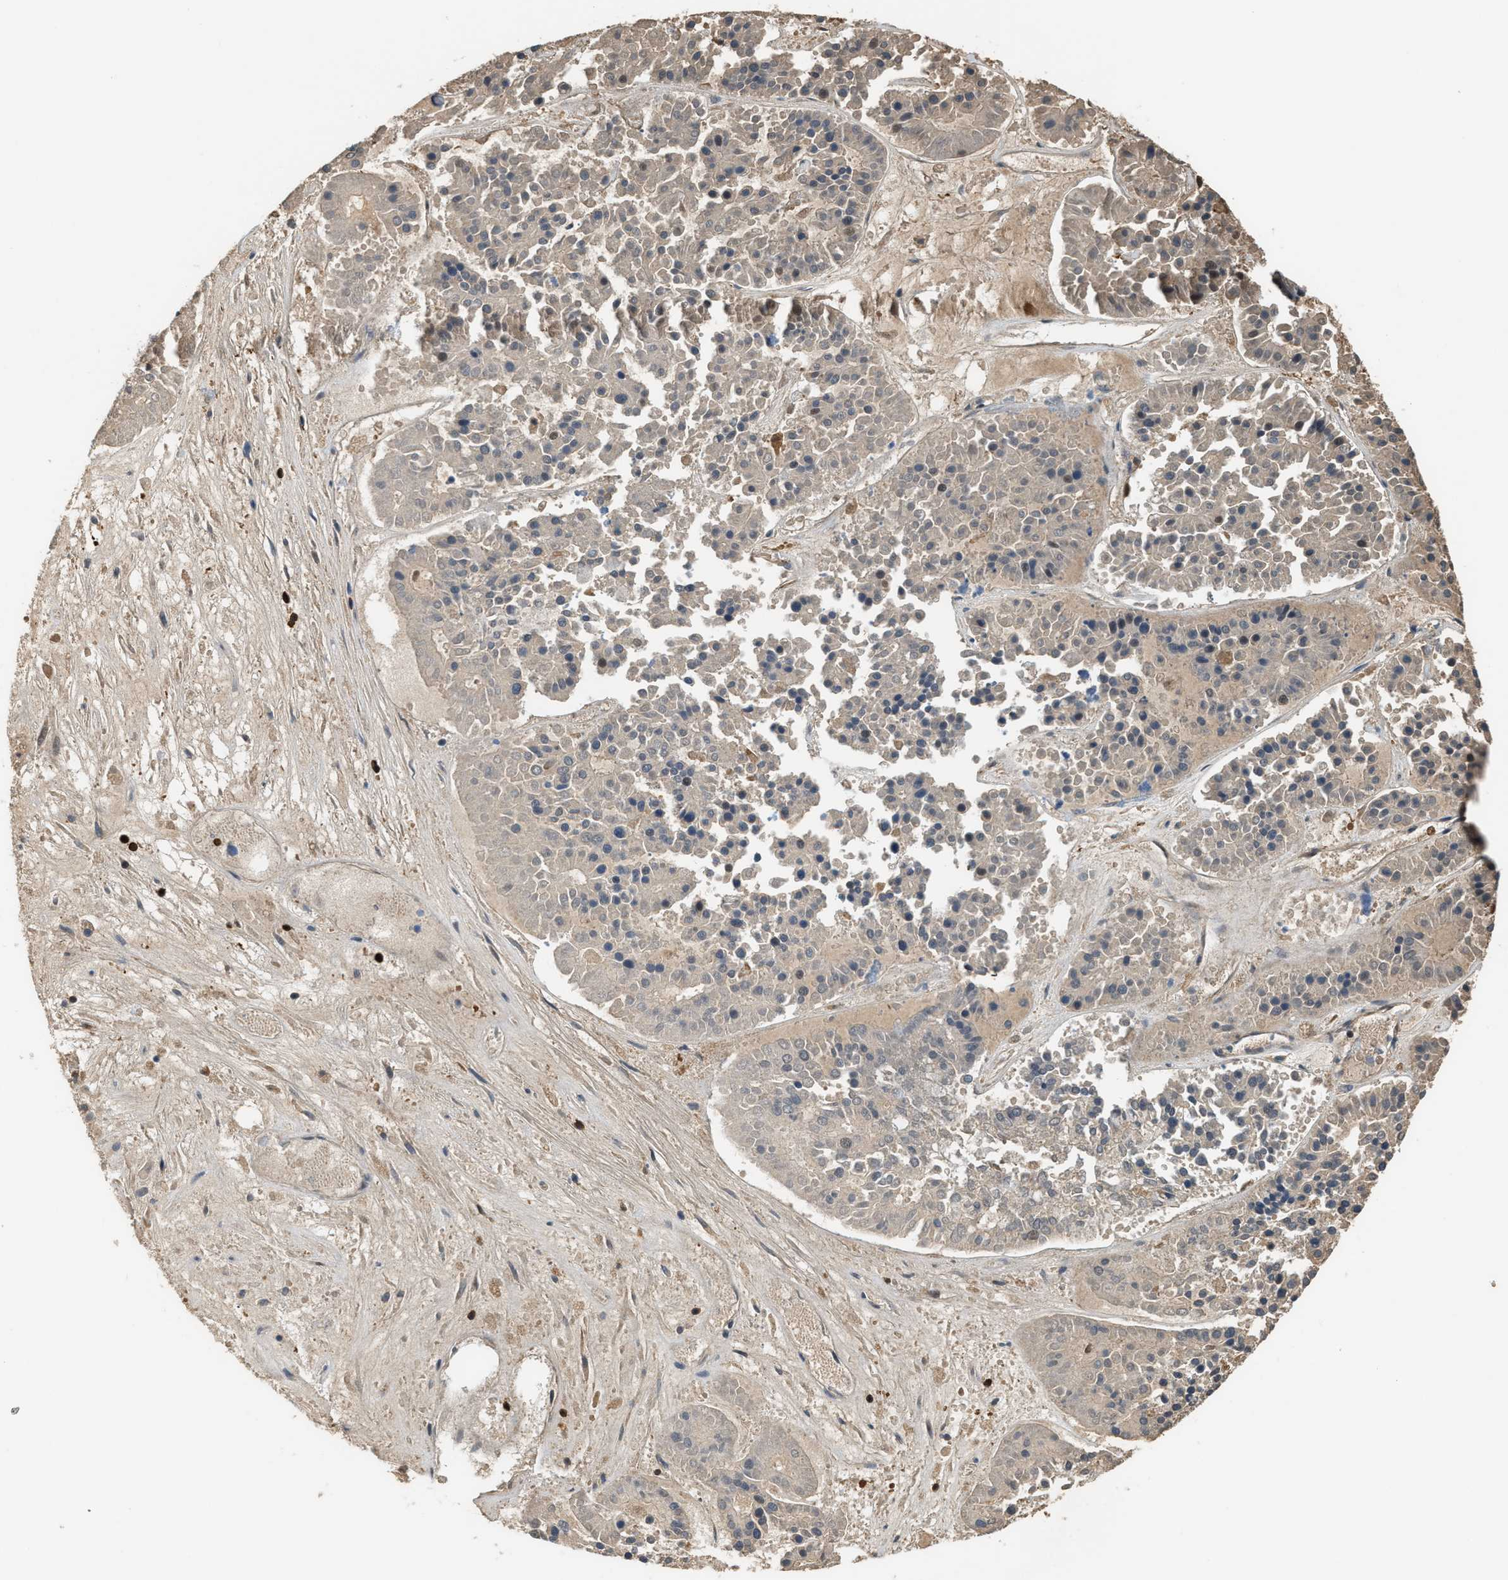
{"staining": {"intensity": "weak", "quantity": "<25%", "location": "cytoplasmic/membranous"}, "tissue": "pancreatic cancer", "cell_type": "Tumor cells", "image_type": "cancer", "snomed": [{"axis": "morphology", "description": "Adenocarcinoma, NOS"}, {"axis": "topography", "description": "Pancreas"}], "caption": "Protein analysis of pancreatic adenocarcinoma demonstrates no significant expression in tumor cells.", "gene": "SERPINB5", "patient": {"sex": "male", "age": 50}}